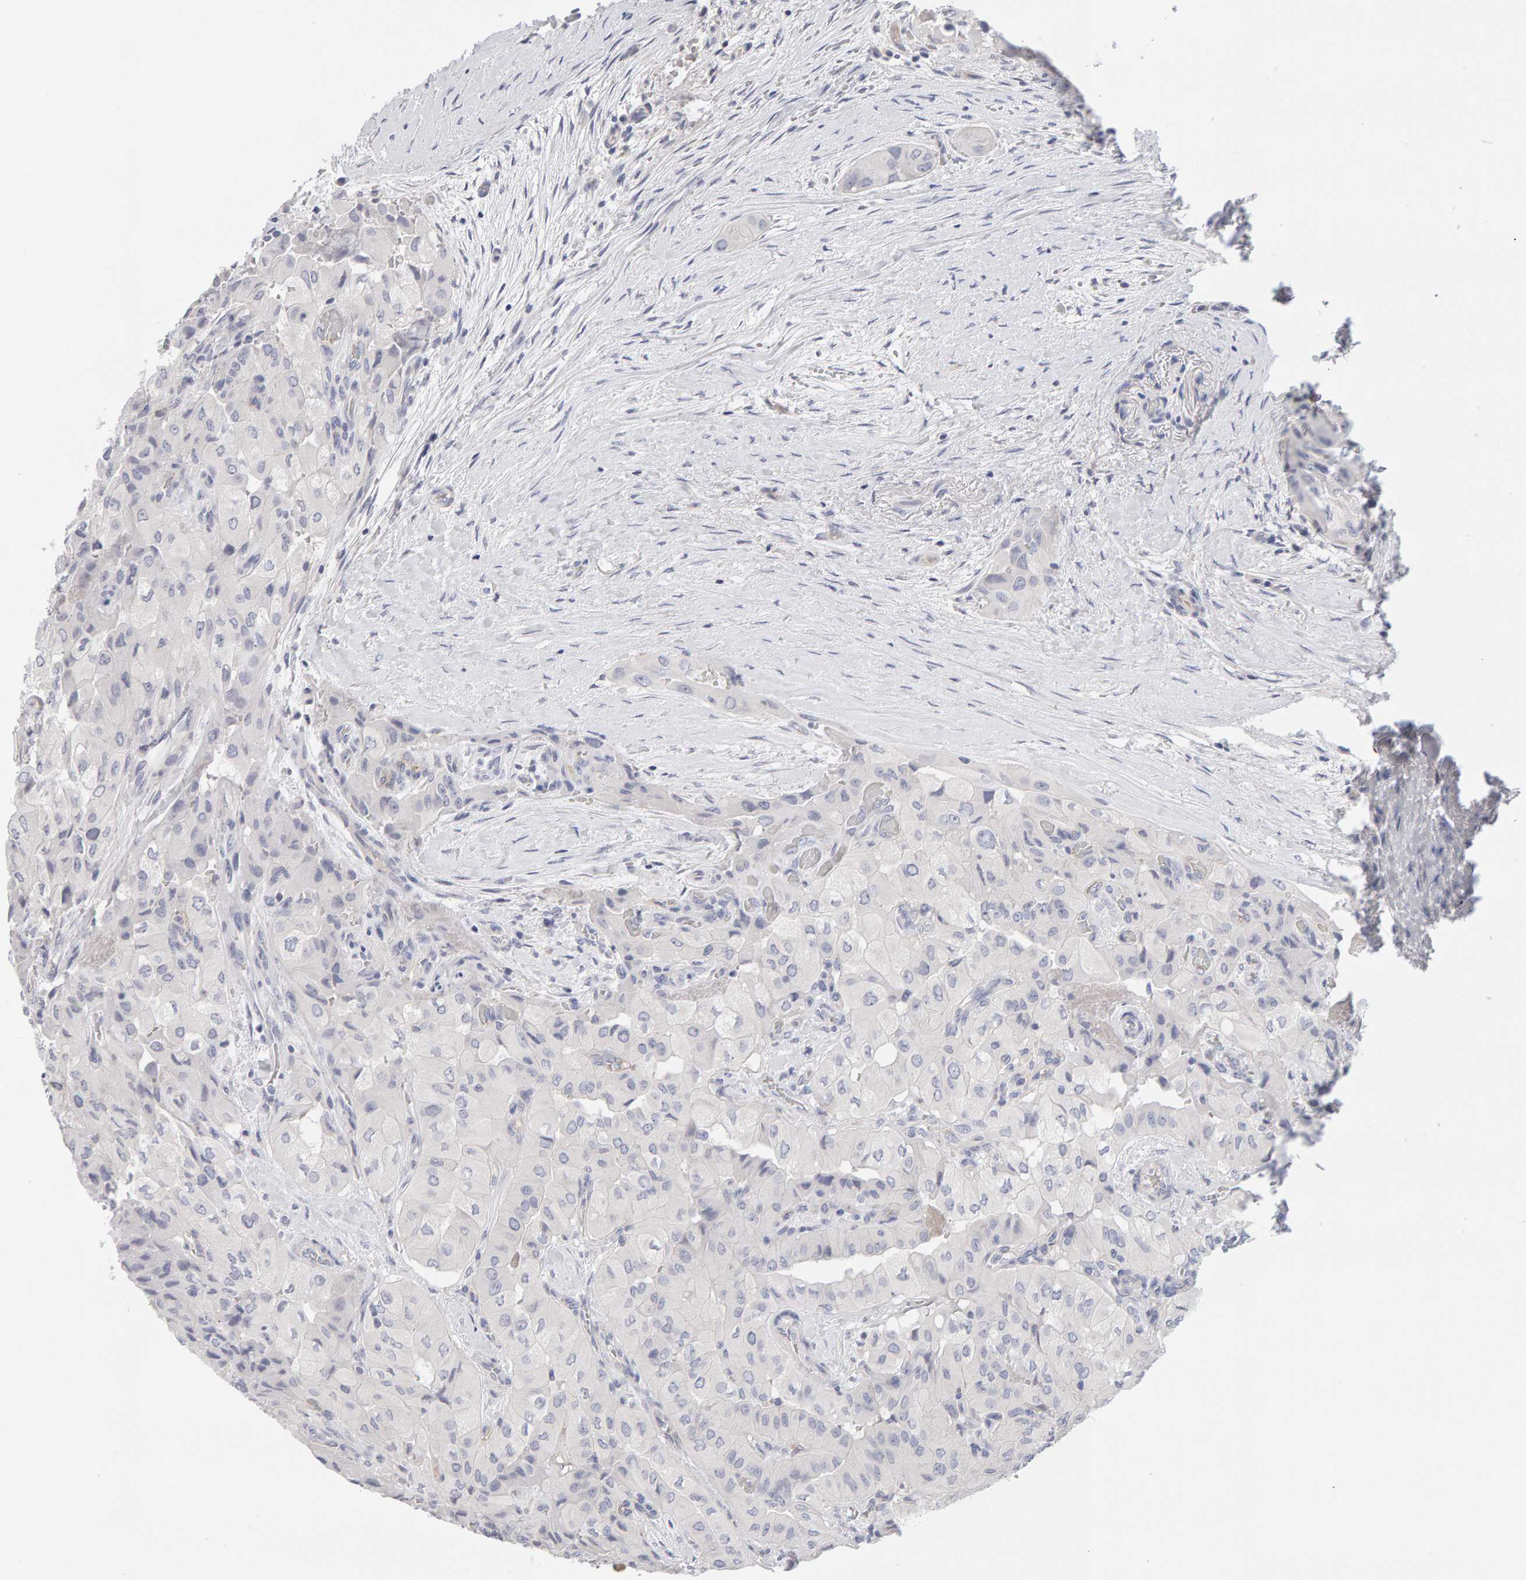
{"staining": {"intensity": "negative", "quantity": "none", "location": "none"}, "tissue": "thyroid cancer", "cell_type": "Tumor cells", "image_type": "cancer", "snomed": [{"axis": "morphology", "description": "Papillary adenocarcinoma, NOS"}, {"axis": "topography", "description": "Thyroid gland"}], "caption": "DAB immunohistochemical staining of human papillary adenocarcinoma (thyroid) demonstrates no significant expression in tumor cells.", "gene": "METRNL", "patient": {"sex": "female", "age": 59}}